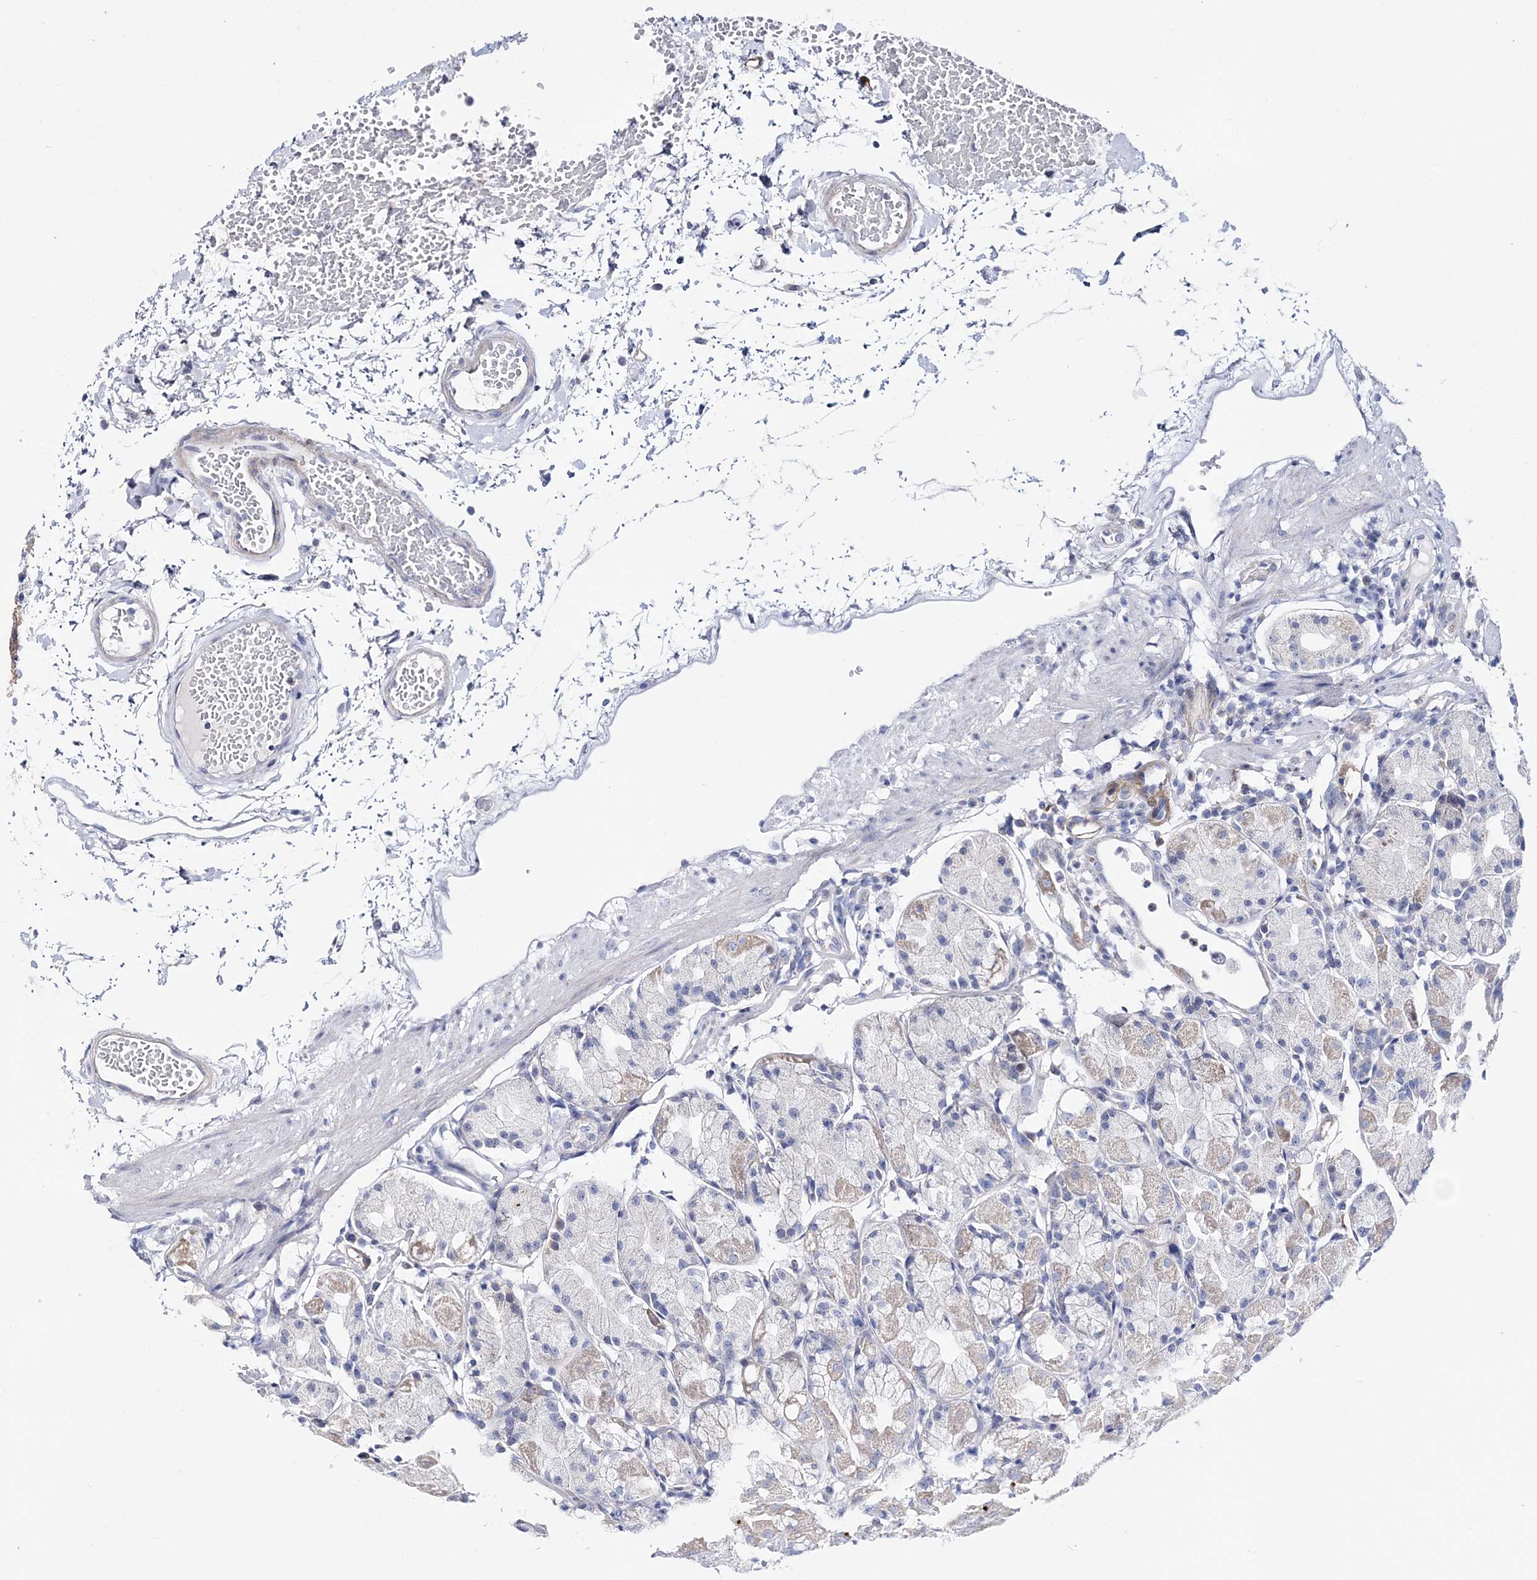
{"staining": {"intensity": "moderate", "quantity": "<25%", "location": "cytoplasmic/membranous"}, "tissue": "stomach", "cell_type": "Glandular cells", "image_type": "normal", "snomed": [{"axis": "morphology", "description": "Normal tissue, NOS"}, {"axis": "topography", "description": "Stomach"}, {"axis": "topography", "description": "Stomach, lower"}], "caption": "A micrograph of stomach stained for a protein displays moderate cytoplasmic/membranous brown staining in glandular cells.", "gene": "ANO1", "patient": {"sex": "female", "age": 75}}